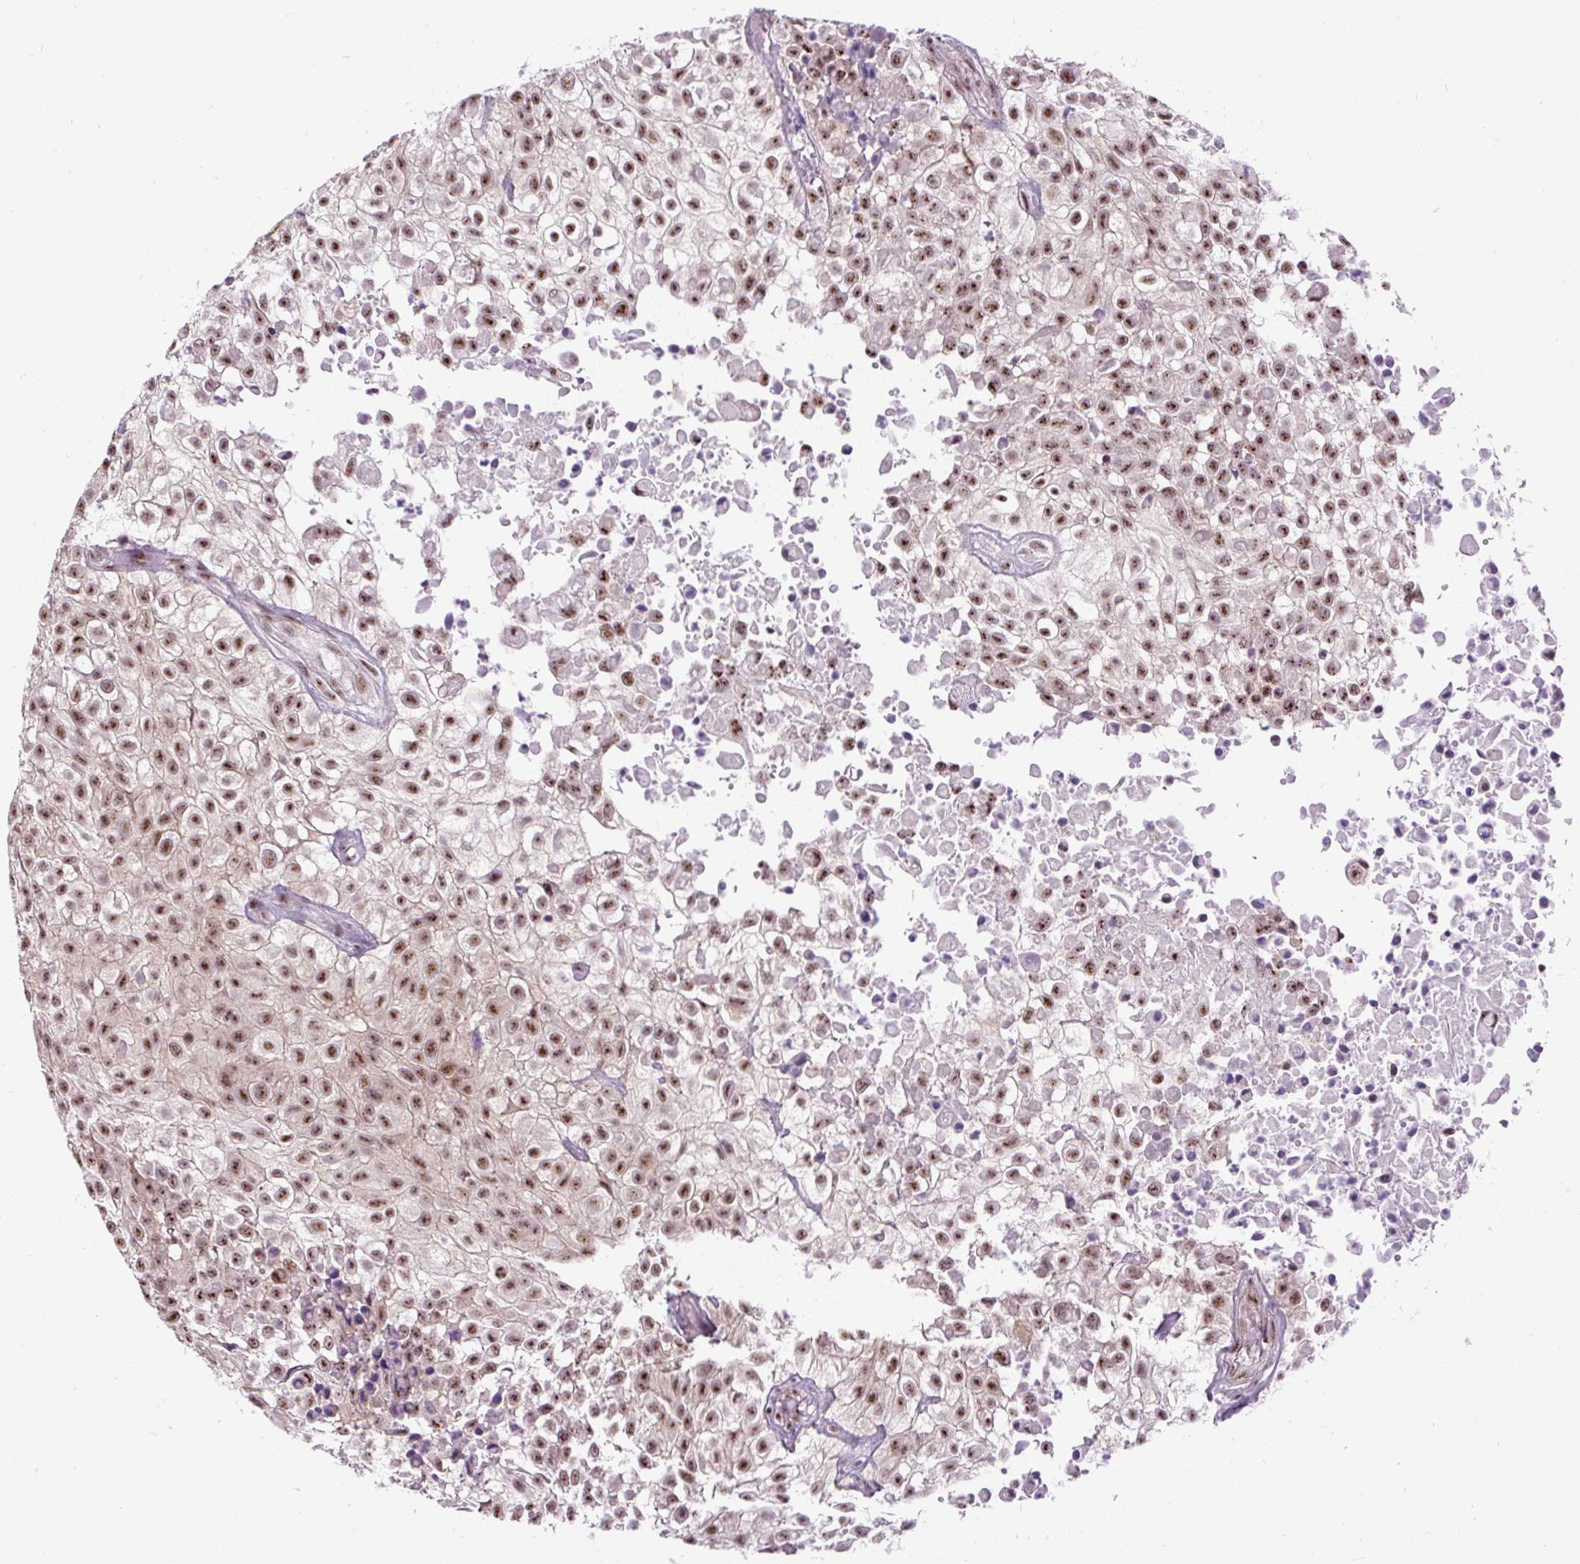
{"staining": {"intensity": "moderate", "quantity": ">75%", "location": "nuclear"}, "tissue": "urothelial cancer", "cell_type": "Tumor cells", "image_type": "cancer", "snomed": [{"axis": "morphology", "description": "Urothelial carcinoma, High grade"}, {"axis": "topography", "description": "Urinary bladder"}], "caption": "Immunohistochemistry photomicrograph of urothelial carcinoma (high-grade) stained for a protein (brown), which exhibits medium levels of moderate nuclear expression in about >75% of tumor cells.", "gene": "SMC5", "patient": {"sex": "male", "age": 56}}